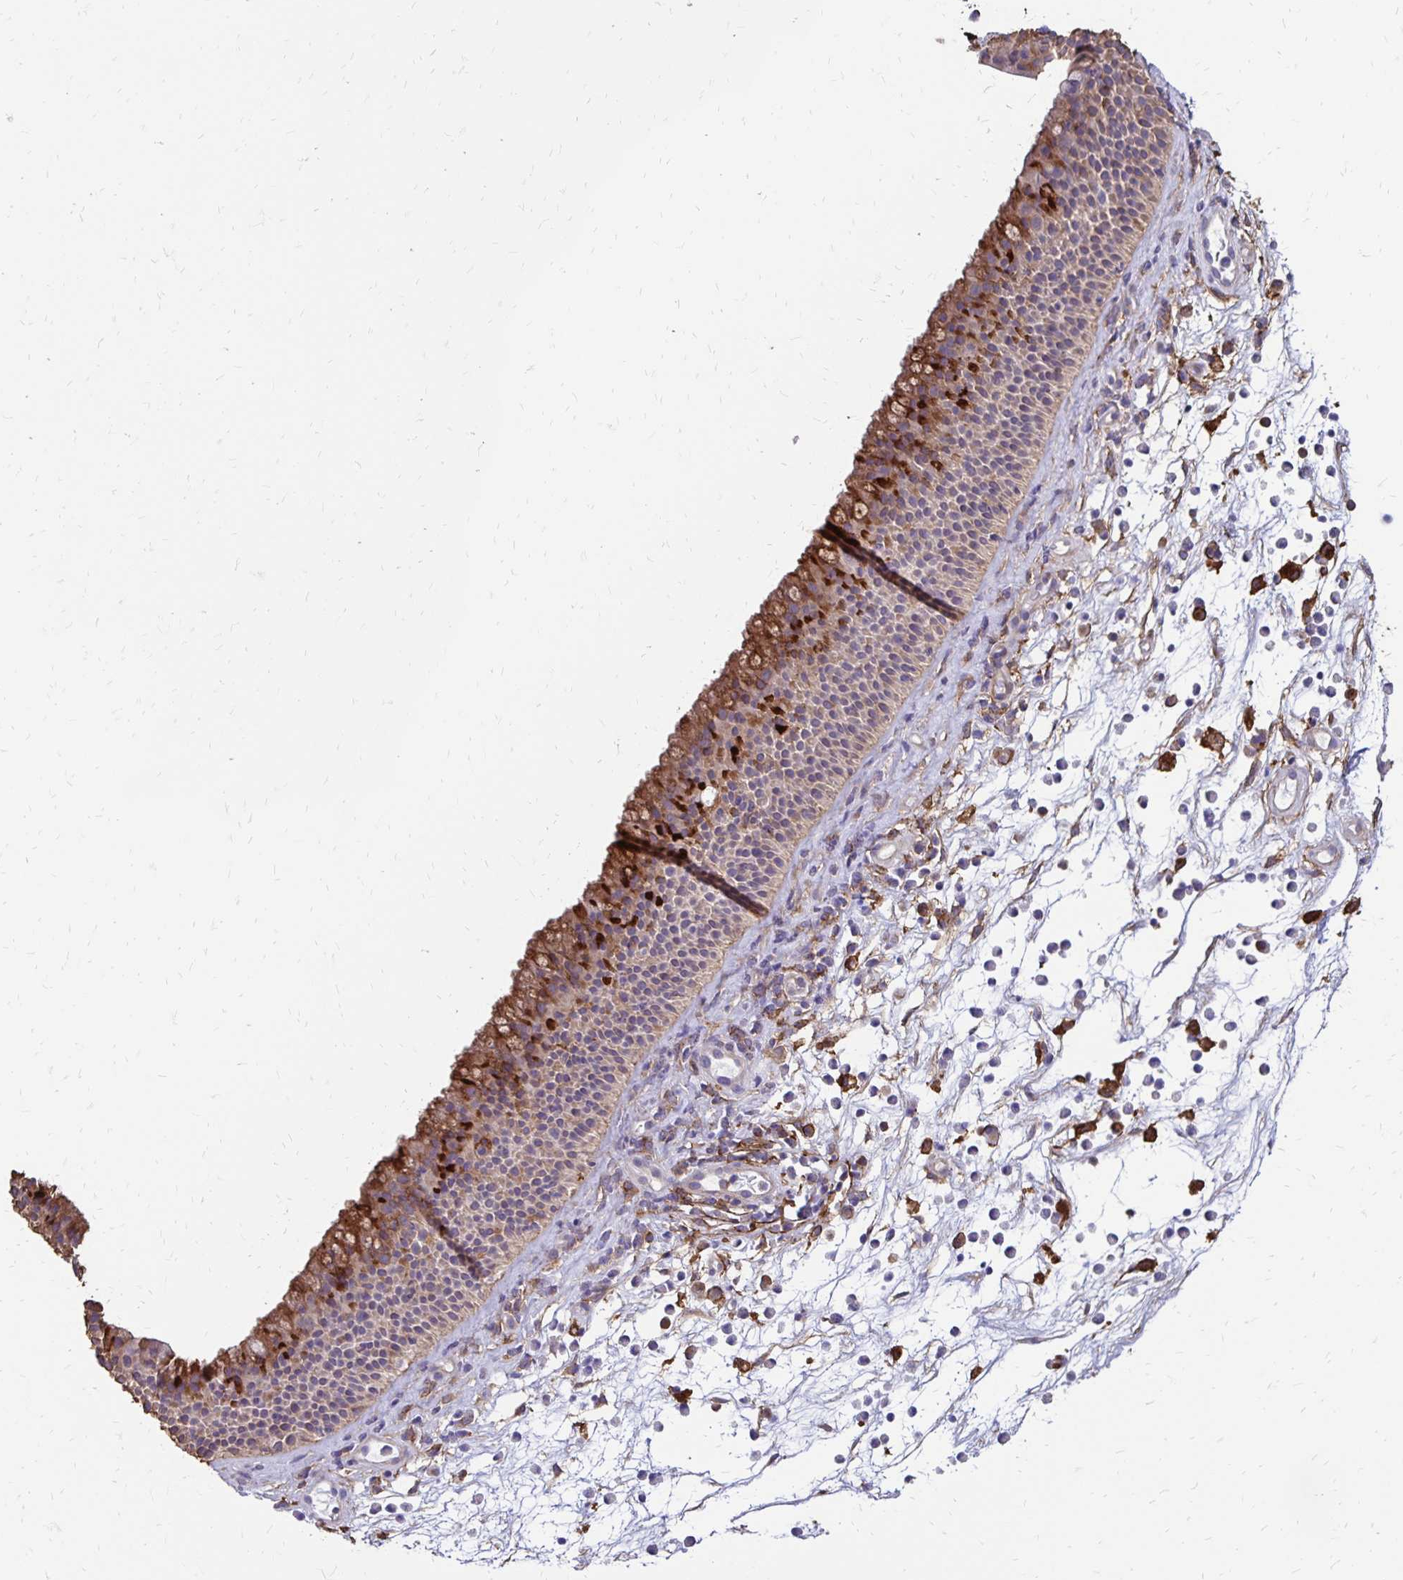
{"staining": {"intensity": "moderate", "quantity": "25%-75%", "location": "cytoplasmic/membranous"}, "tissue": "nasopharynx", "cell_type": "Respiratory epithelial cells", "image_type": "normal", "snomed": [{"axis": "morphology", "description": "Normal tissue, NOS"}, {"axis": "topography", "description": "Nasopharynx"}], "caption": "Immunohistochemical staining of unremarkable nasopharynx reveals medium levels of moderate cytoplasmic/membranous positivity in approximately 25%-75% of respiratory epithelial cells.", "gene": "TNS3", "patient": {"sex": "male", "age": 56}}